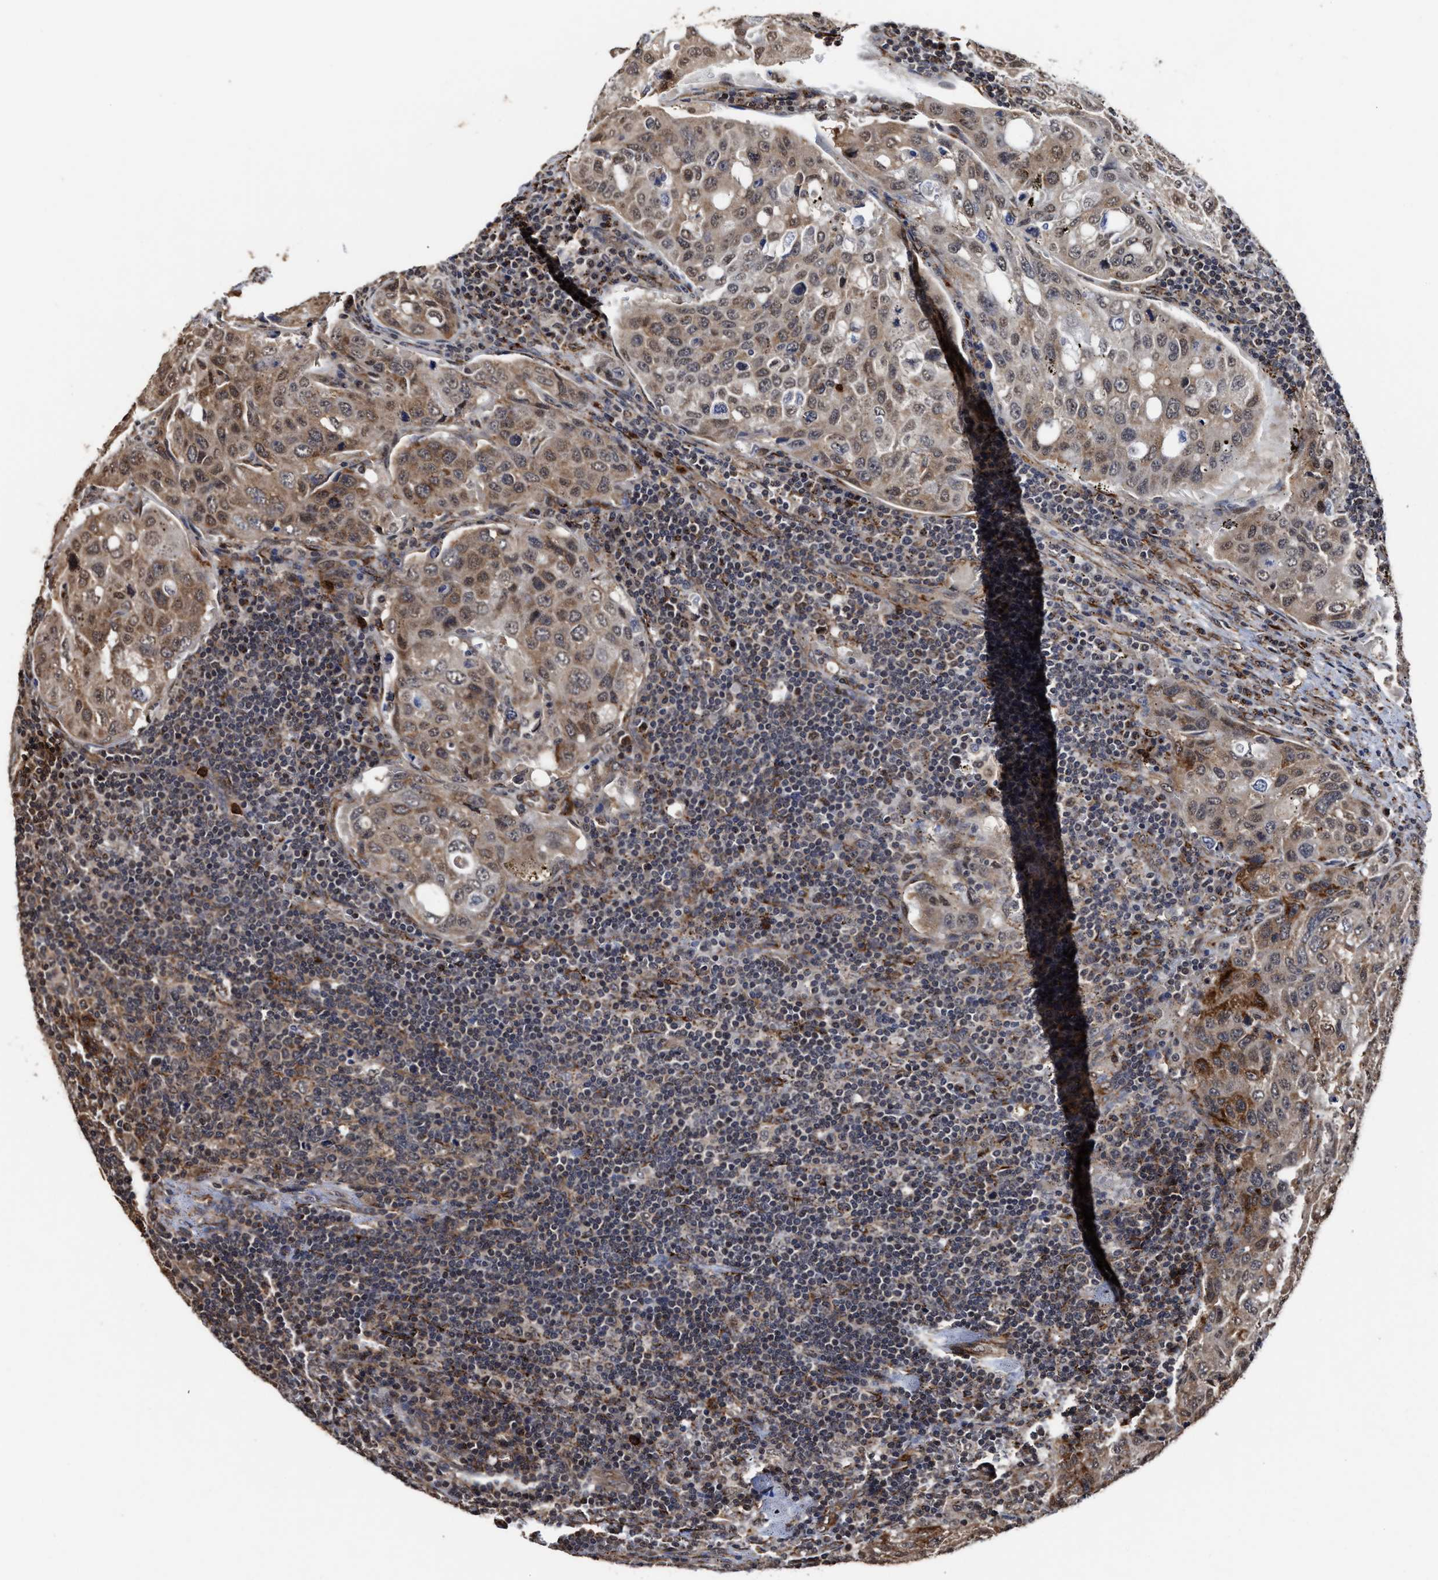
{"staining": {"intensity": "moderate", "quantity": ">75%", "location": "cytoplasmic/membranous"}, "tissue": "urothelial cancer", "cell_type": "Tumor cells", "image_type": "cancer", "snomed": [{"axis": "morphology", "description": "Urothelial carcinoma, High grade"}, {"axis": "topography", "description": "Lymph node"}, {"axis": "topography", "description": "Urinary bladder"}], "caption": "Human urothelial carcinoma (high-grade) stained for a protein (brown) displays moderate cytoplasmic/membranous positive expression in approximately >75% of tumor cells.", "gene": "SEPTIN2", "patient": {"sex": "male", "age": 51}}